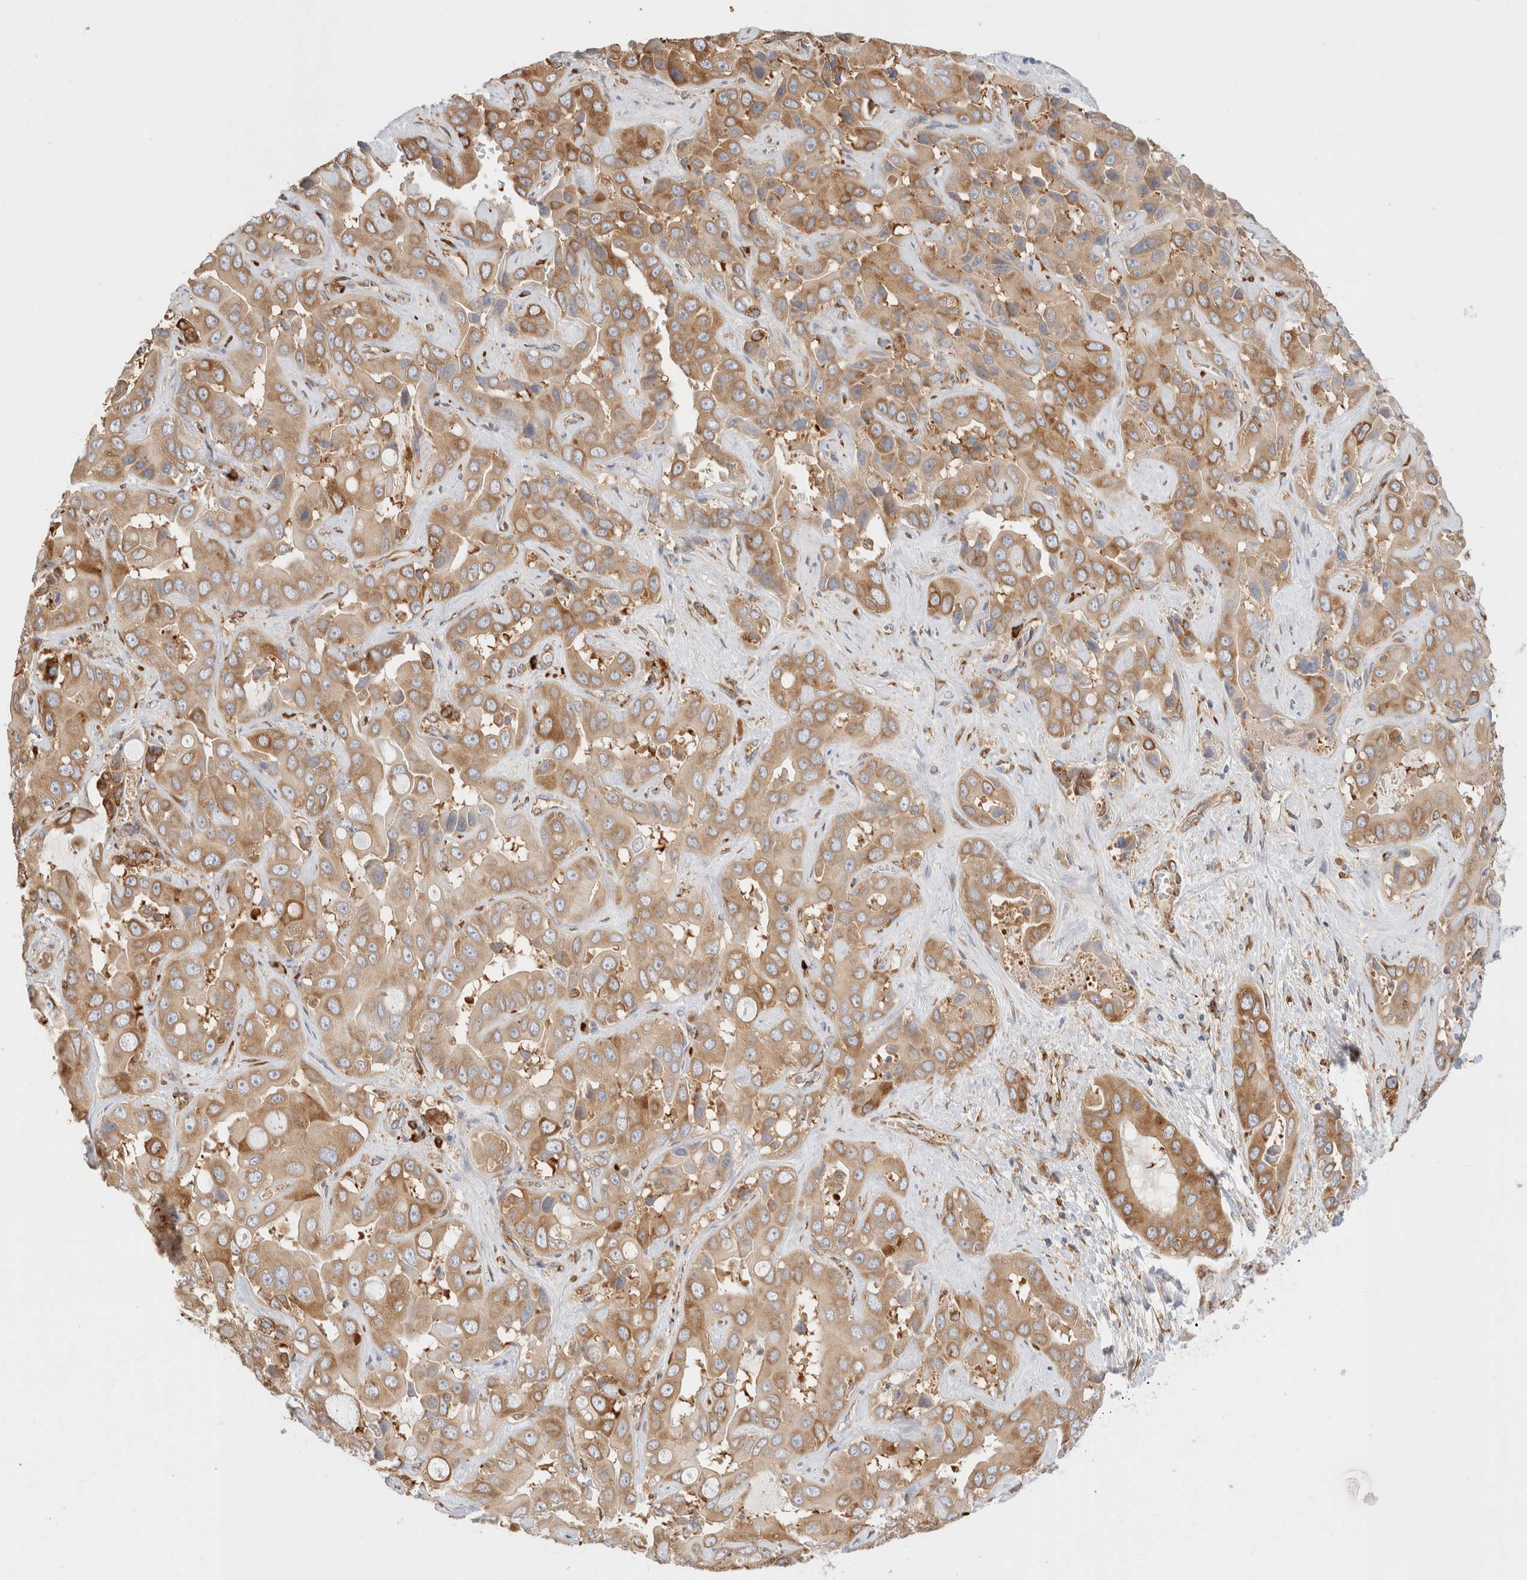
{"staining": {"intensity": "moderate", "quantity": ">75%", "location": "cytoplasmic/membranous"}, "tissue": "liver cancer", "cell_type": "Tumor cells", "image_type": "cancer", "snomed": [{"axis": "morphology", "description": "Cholangiocarcinoma"}, {"axis": "topography", "description": "Liver"}], "caption": "Tumor cells exhibit medium levels of moderate cytoplasmic/membranous expression in about >75% of cells in human liver cancer (cholangiocarcinoma).", "gene": "ZC2HC1A", "patient": {"sex": "female", "age": 52}}